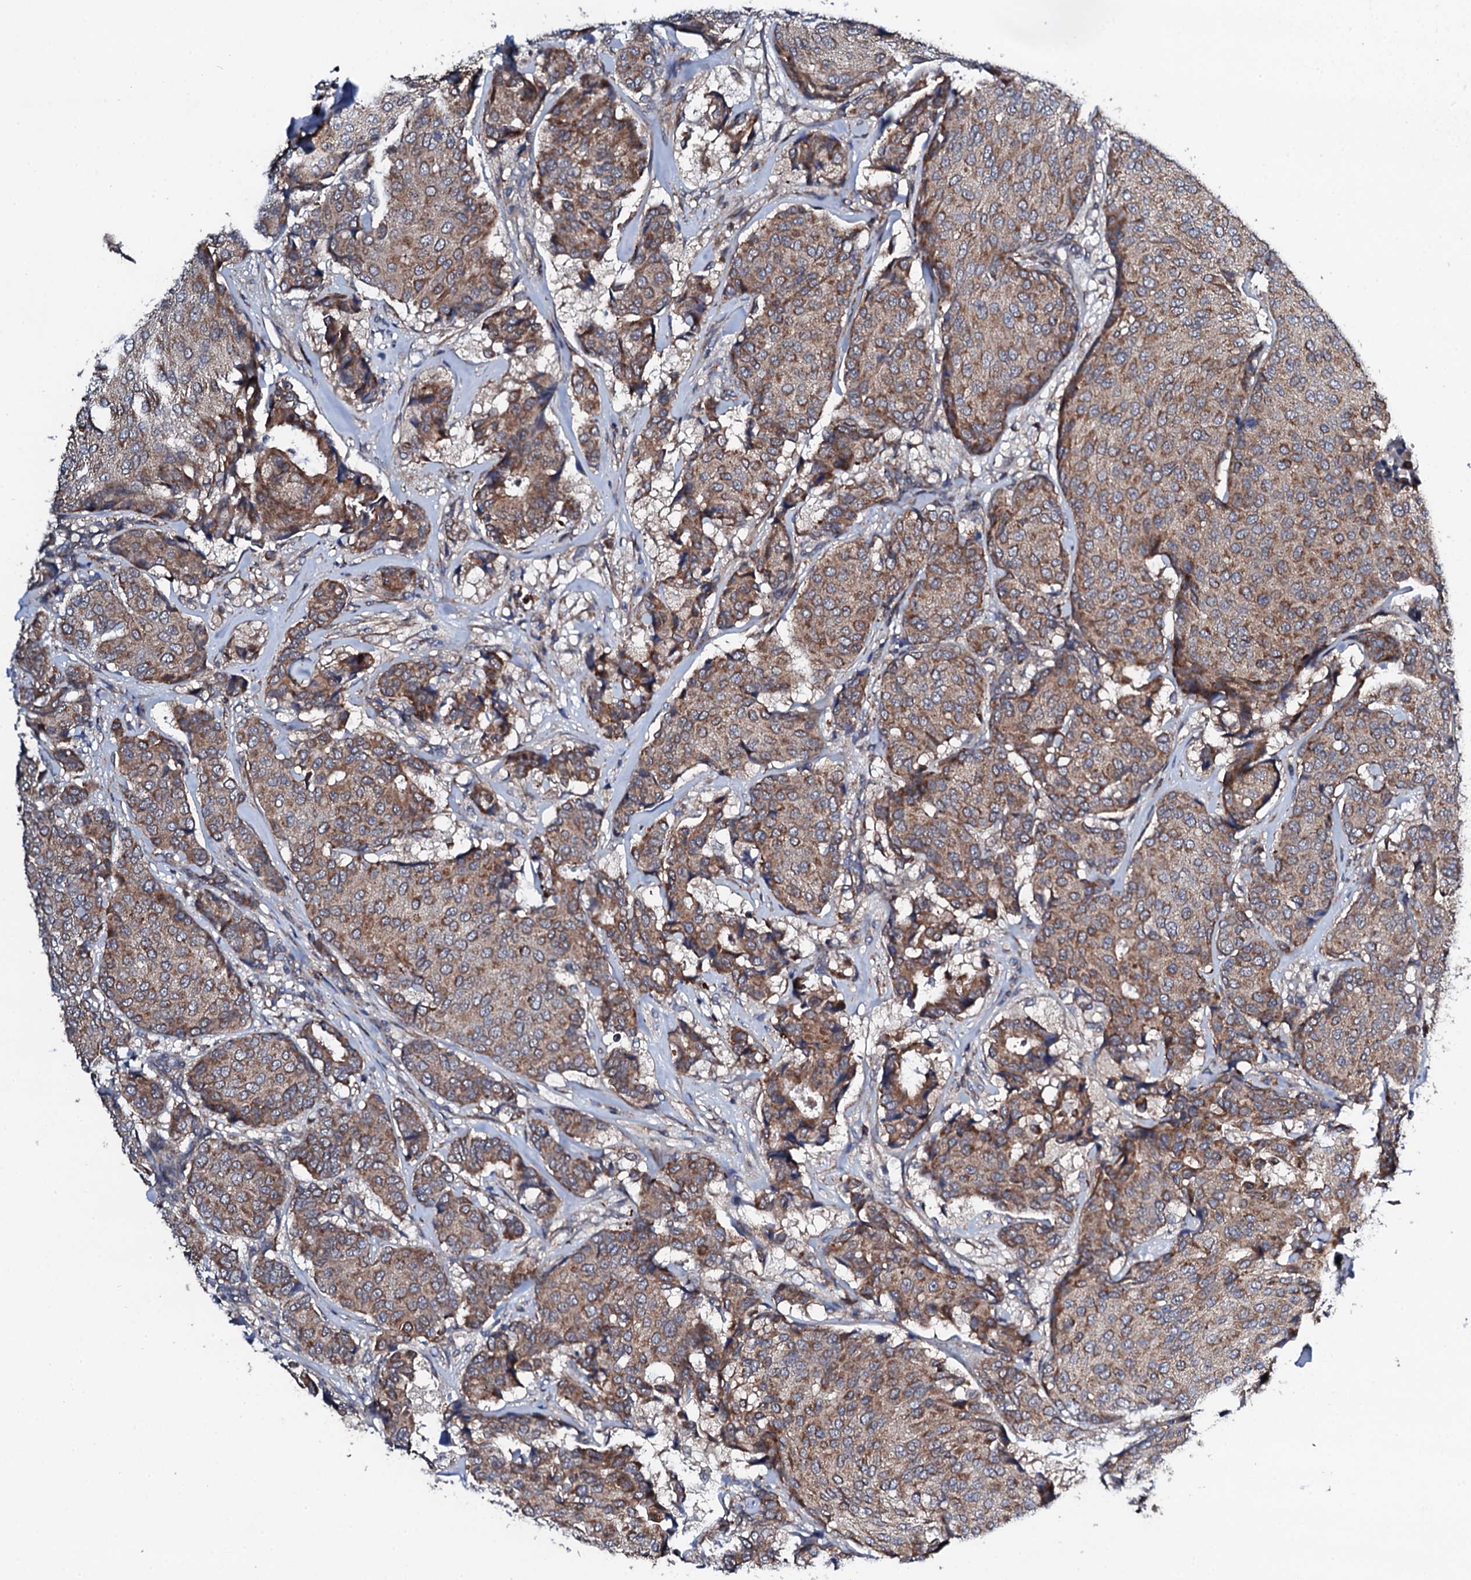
{"staining": {"intensity": "moderate", "quantity": ">75%", "location": "cytoplasmic/membranous"}, "tissue": "breast cancer", "cell_type": "Tumor cells", "image_type": "cancer", "snomed": [{"axis": "morphology", "description": "Duct carcinoma"}, {"axis": "topography", "description": "Breast"}], "caption": "An image of infiltrating ductal carcinoma (breast) stained for a protein shows moderate cytoplasmic/membranous brown staining in tumor cells. (IHC, brightfield microscopy, high magnification).", "gene": "COG4", "patient": {"sex": "female", "age": 75}}